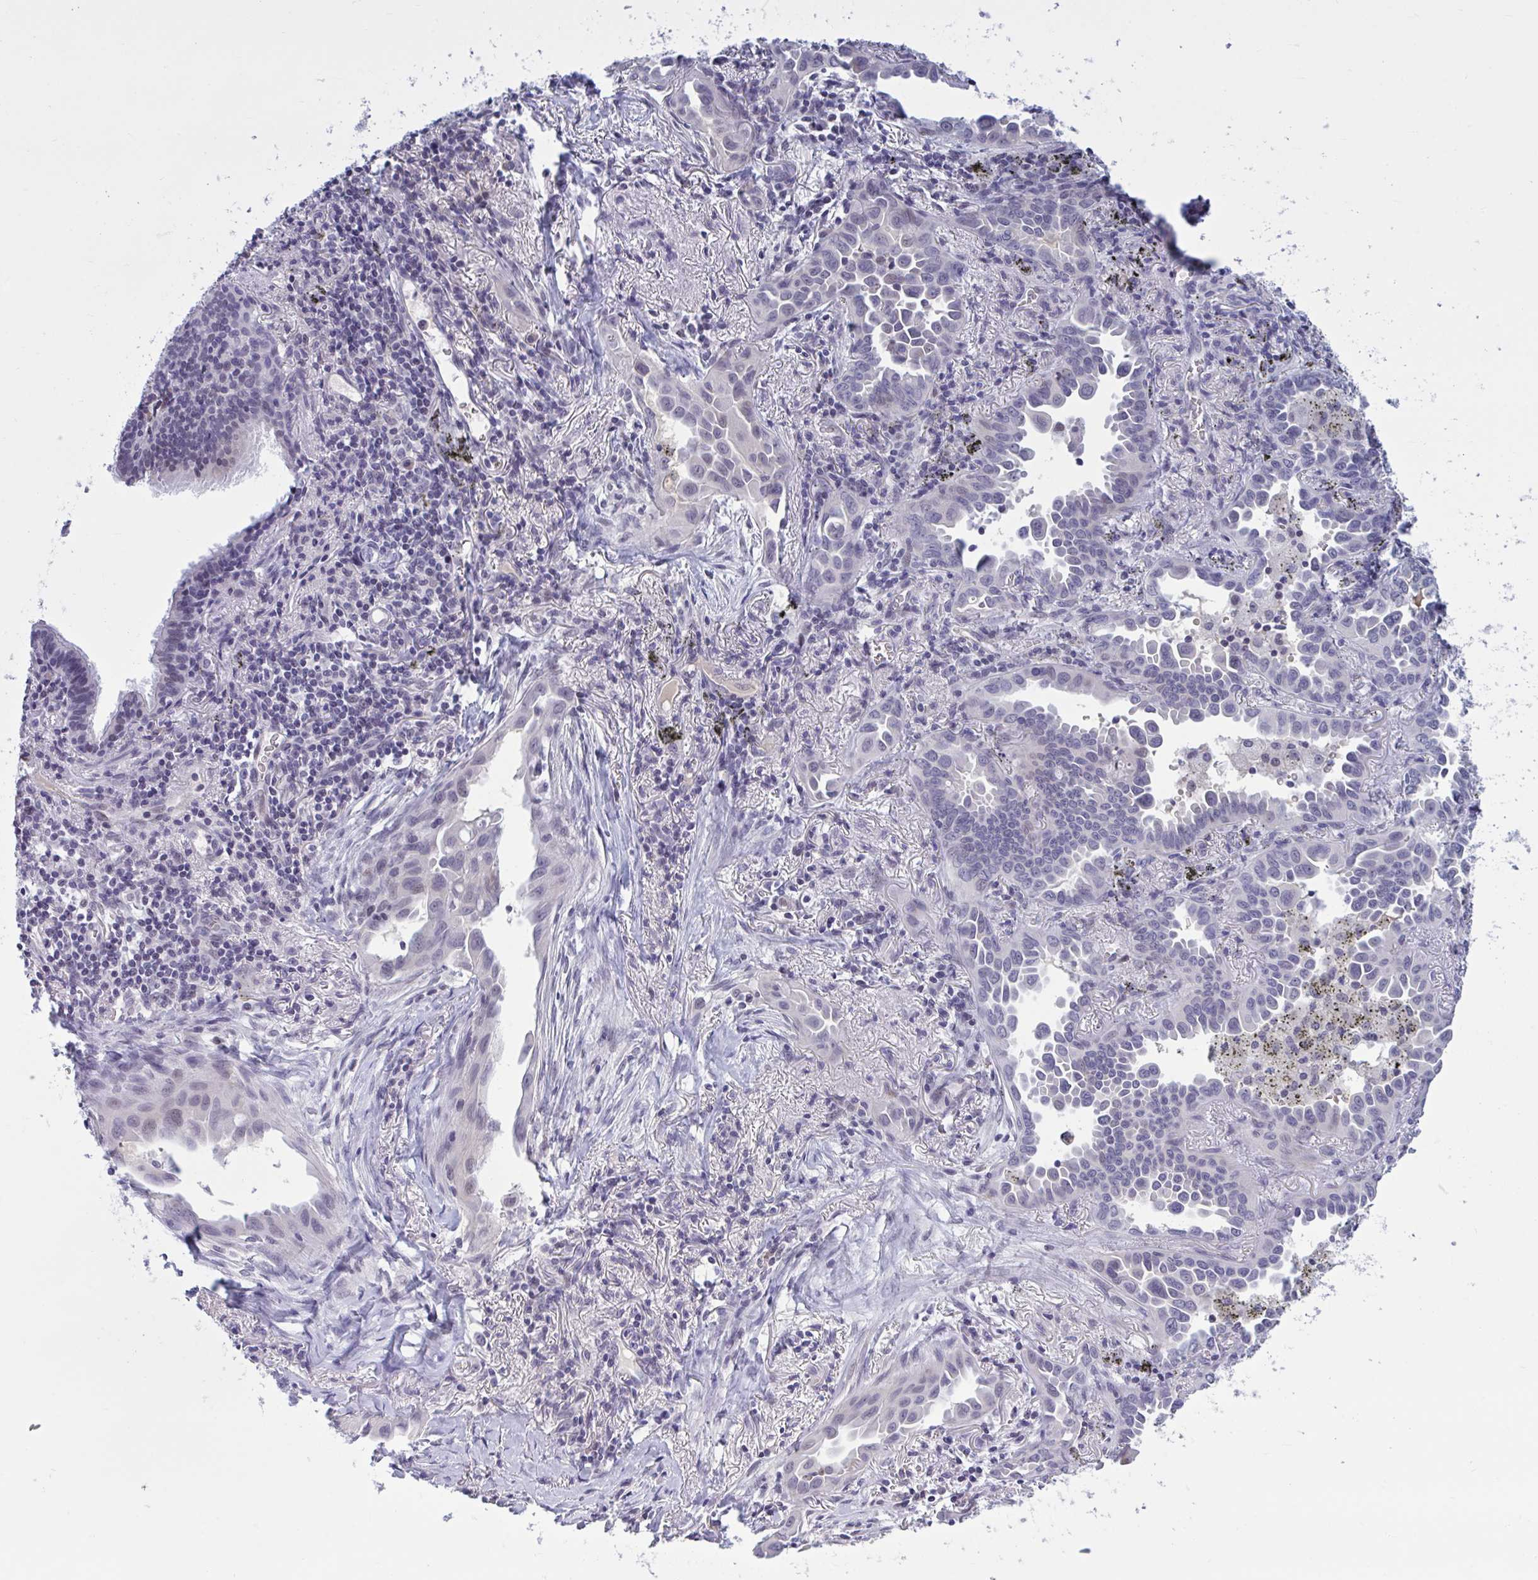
{"staining": {"intensity": "negative", "quantity": "none", "location": "none"}, "tissue": "lung cancer", "cell_type": "Tumor cells", "image_type": "cancer", "snomed": [{"axis": "morphology", "description": "Adenocarcinoma, NOS"}, {"axis": "topography", "description": "Lung"}], "caption": "Human adenocarcinoma (lung) stained for a protein using immunohistochemistry (IHC) demonstrates no positivity in tumor cells.", "gene": "CNGB3", "patient": {"sex": "male", "age": 68}}